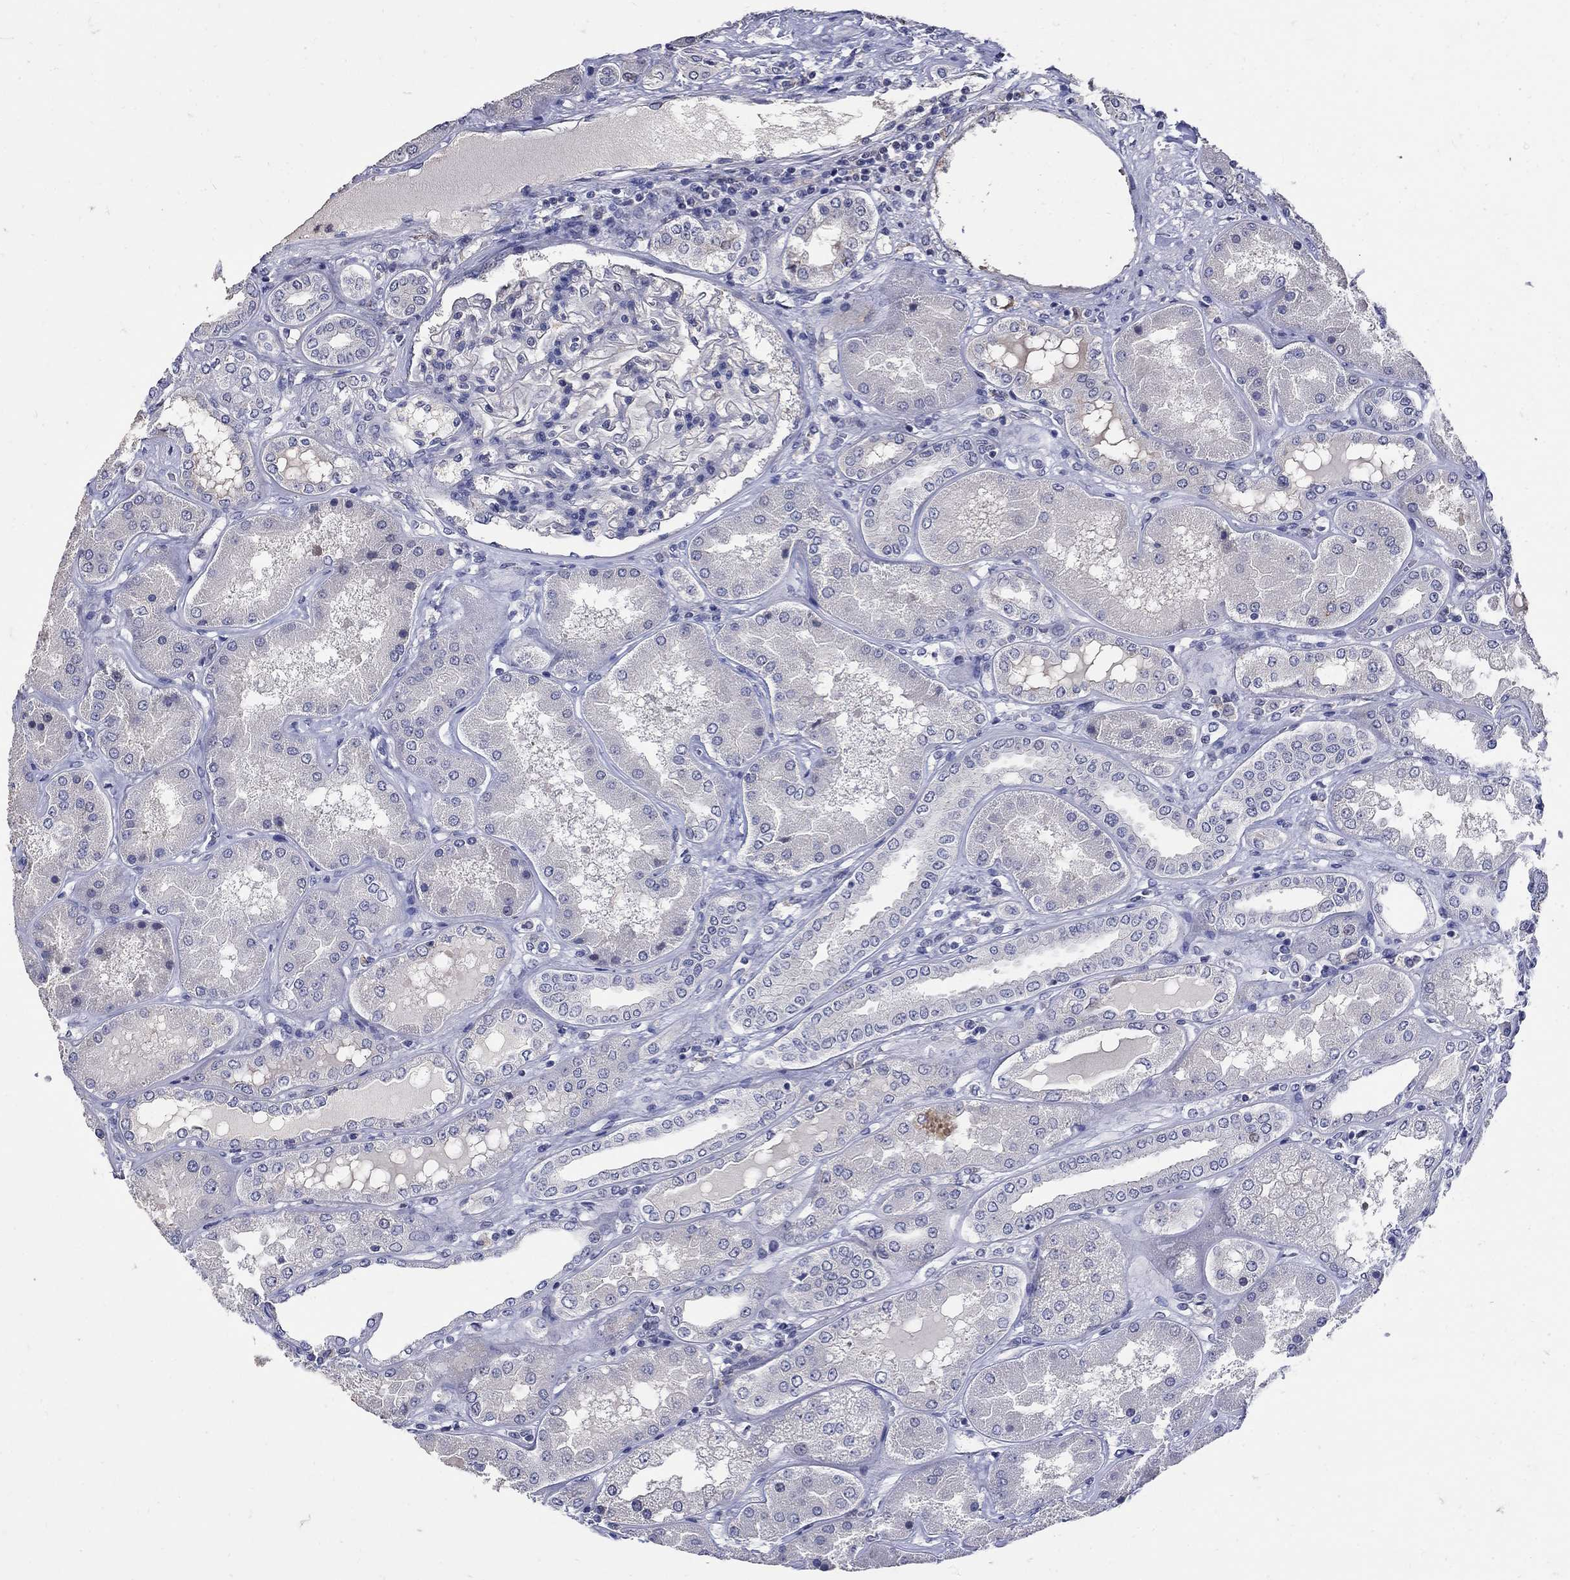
{"staining": {"intensity": "negative", "quantity": "none", "location": "none"}, "tissue": "kidney", "cell_type": "Cells in glomeruli", "image_type": "normal", "snomed": [{"axis": "morphology", "description": "Normal tissue, NOS"}, {"axis": "topography", "description": "Kidney"}], "caption": "Human kidney stained for a protein using immunohistochemistry (IHC) reveals no expression in cells in glomeruli.", "gene": "CETN1", "patient": {"sex": "female", "age": 56}}